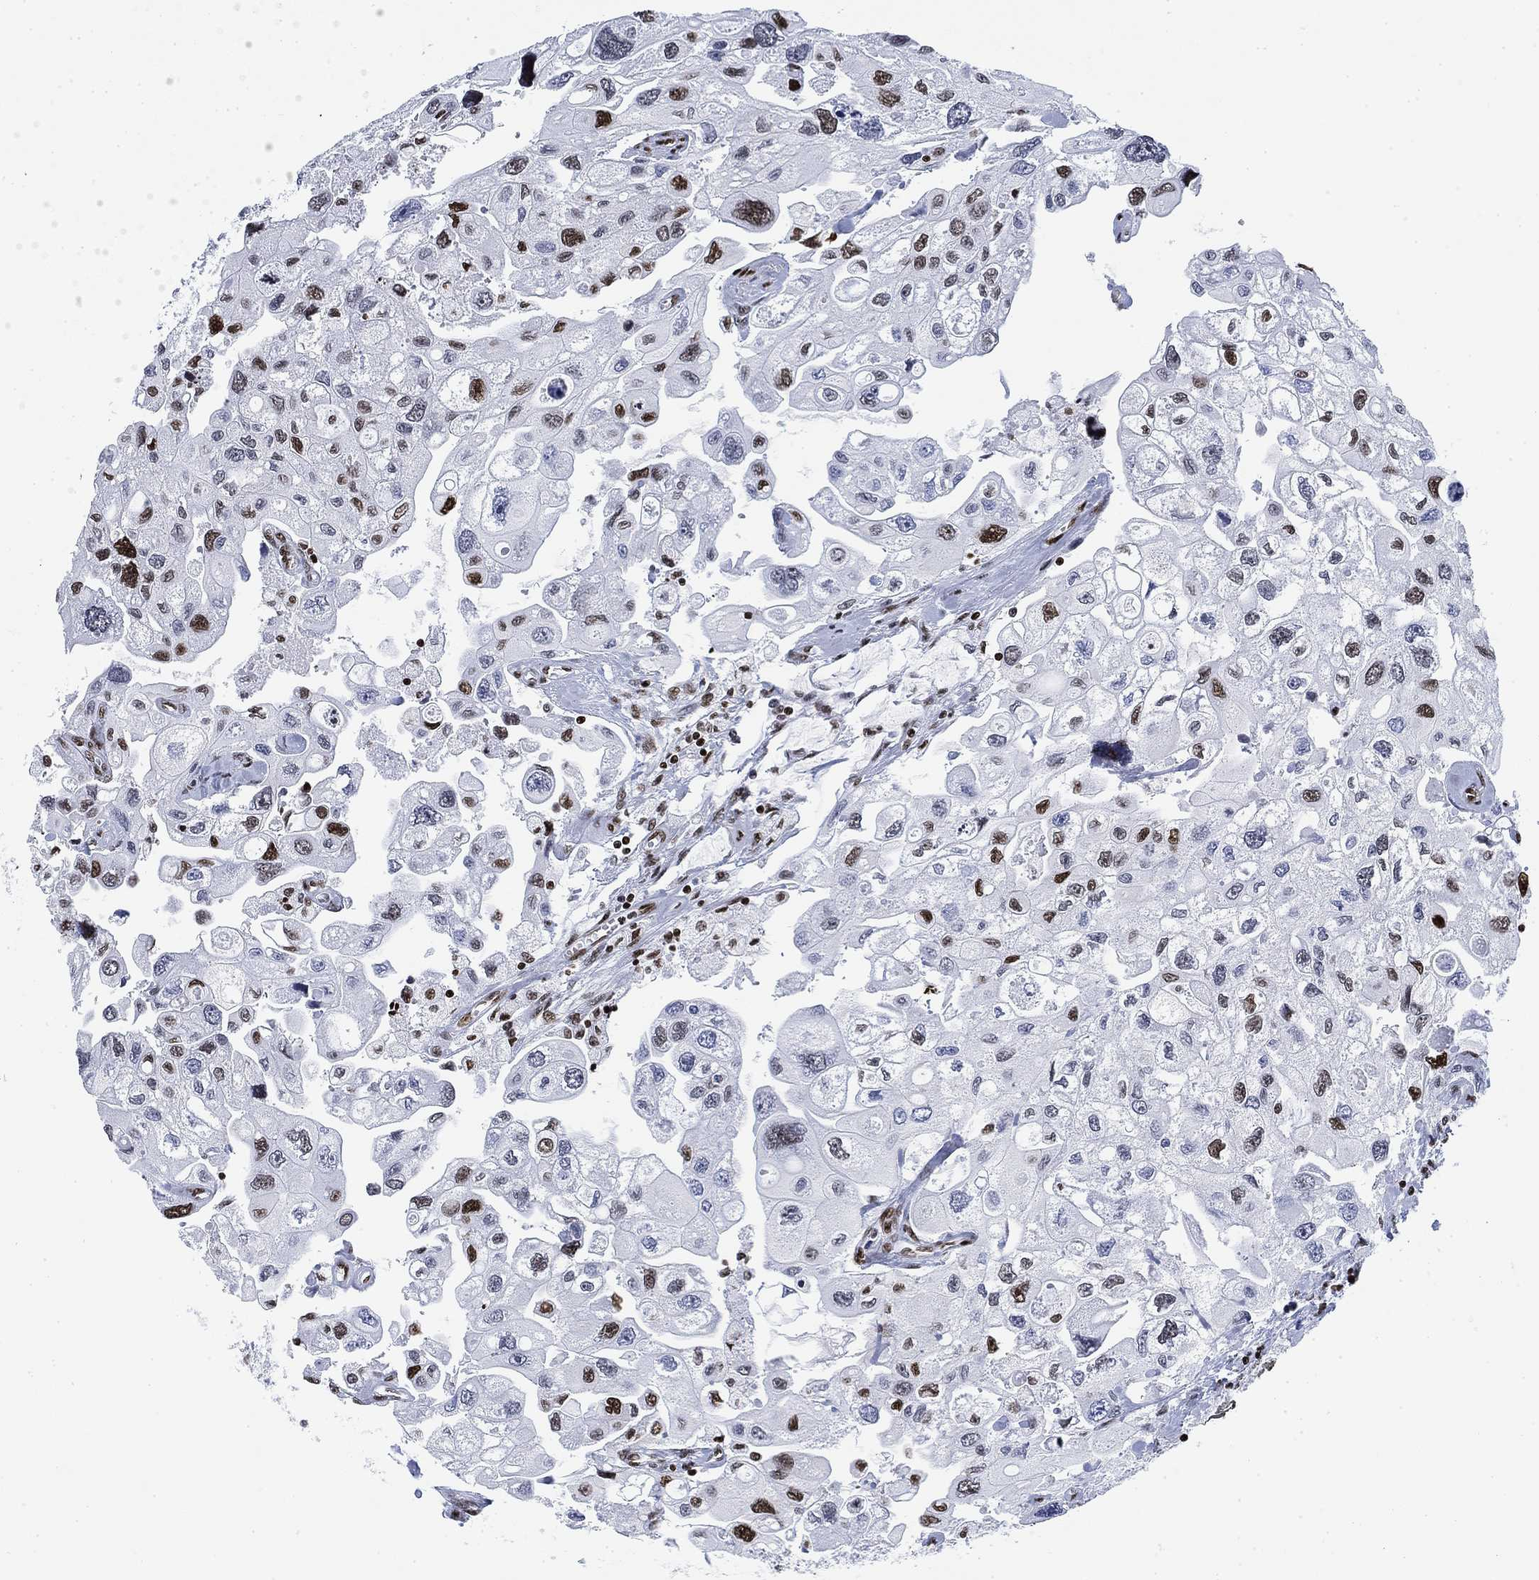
{"staining": {"intensity": "strong", "quantity": "<25%", "location": "nuclear"}, "tissue": "urothelial cancer", "cell_type": "Tumor cells", "image_type": "cancer", "snomed": [{"axis": "morphology", "description": "Urothelial carcinoma, High grade"}, {"axis": "topography", "description": "Urinary bladder"}], "caption": "About <25% of tumor cells in urothelial carcinoma (high-grade) exhibit strong nuclear protein positivity as visualized by brown immunohistochemical staining.", "gene": "H1-10", "patient": {"sex": "male", "age": 59}}